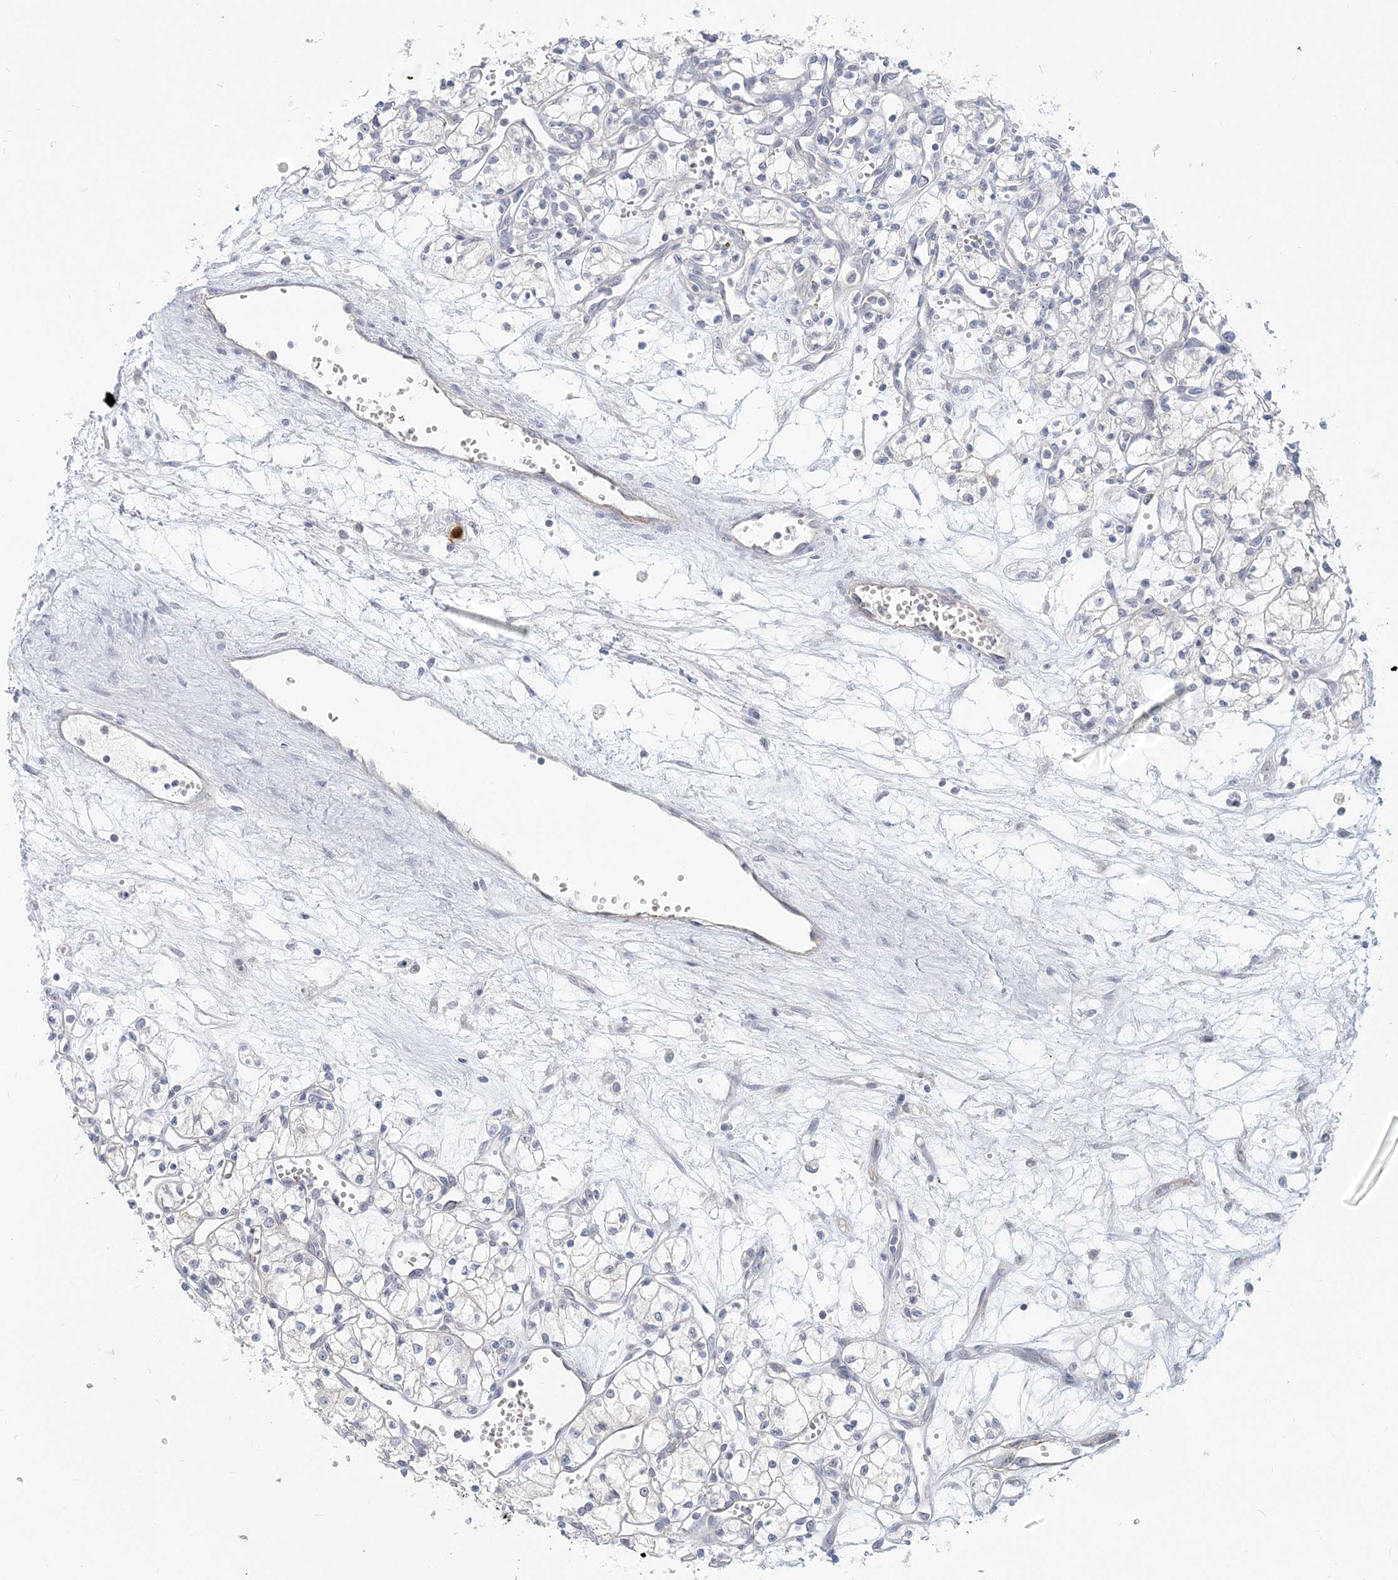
{"staining": {"intensity": "negative", "quantity": "none", "location": "none"}, "tissue": "renal cancer", "cell_type": "Tumor cells", "image_type": "cancer", "snomed": [{"axis": "morphology", "description": "Adenocarcinoma, NOS"}, {"axis": "topography", "description": "Kidney"}], "caption": "Renal adenocarcinoma was stained to show a protein in brown. There is no significant staining in tumor cells. (Brightfield microscopy of DAB immunohistochemistry at high magnification).", "gene": "GMPPA", "patient": {"sex": "male", "age": 59}}